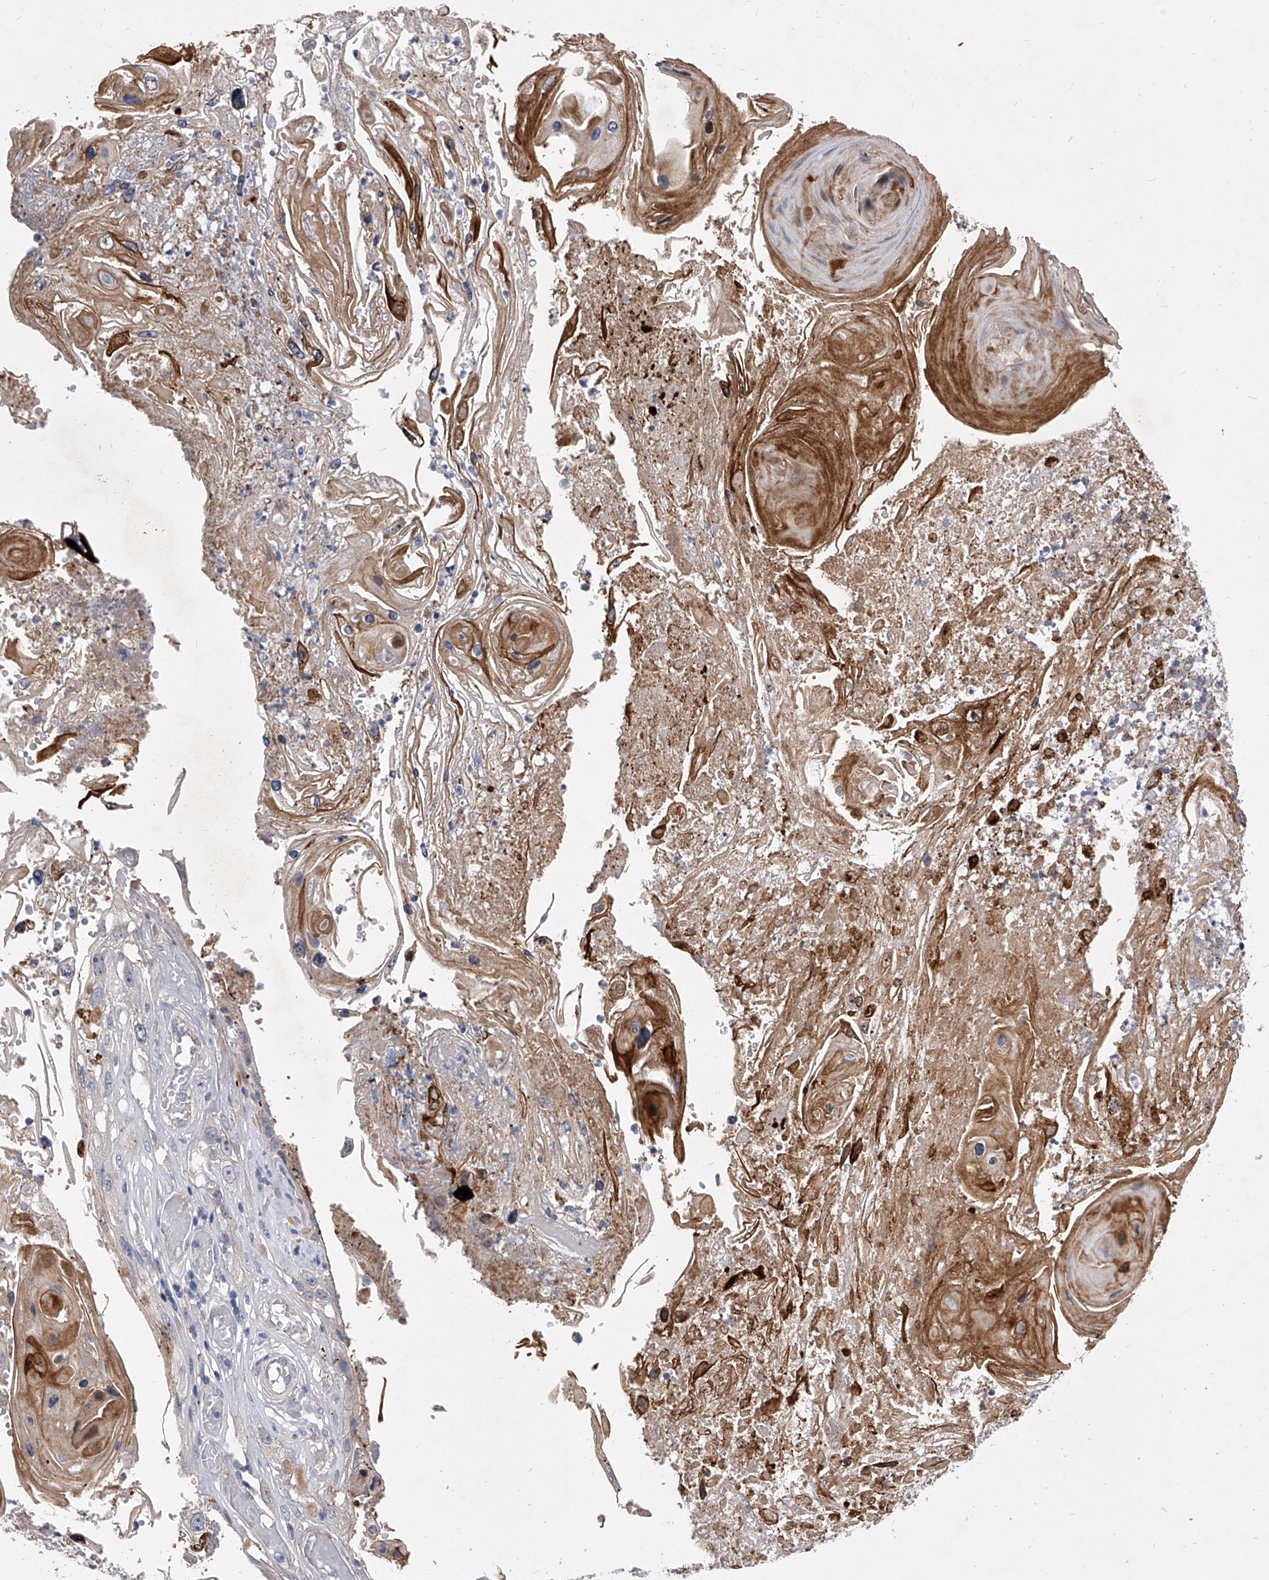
{"staining": {"intensity": "moderate", "quantity": ">75%", "location": "cytoplasmic/membranous"}, "tissue": "skin cancer", "cell_type": "Tumor cells", "image_type": "cancer", "snomed": [{"axis": "morphology", "description": "Squamous cell carcinoma, NOS"}, {"axis": "topography", "description": "Skin"}], "caption": "This photomicrograph demonstrates skin squamous cell carcinoma stained with immunohistochemistry to label a protein in brown. The cytoplasmic/membranous of tumor cells show moderate positivity for the protein. Nuclei are counter-stained blue.", "gene": "MINDY4", "patient": {"sex": "male", "age": 55}}